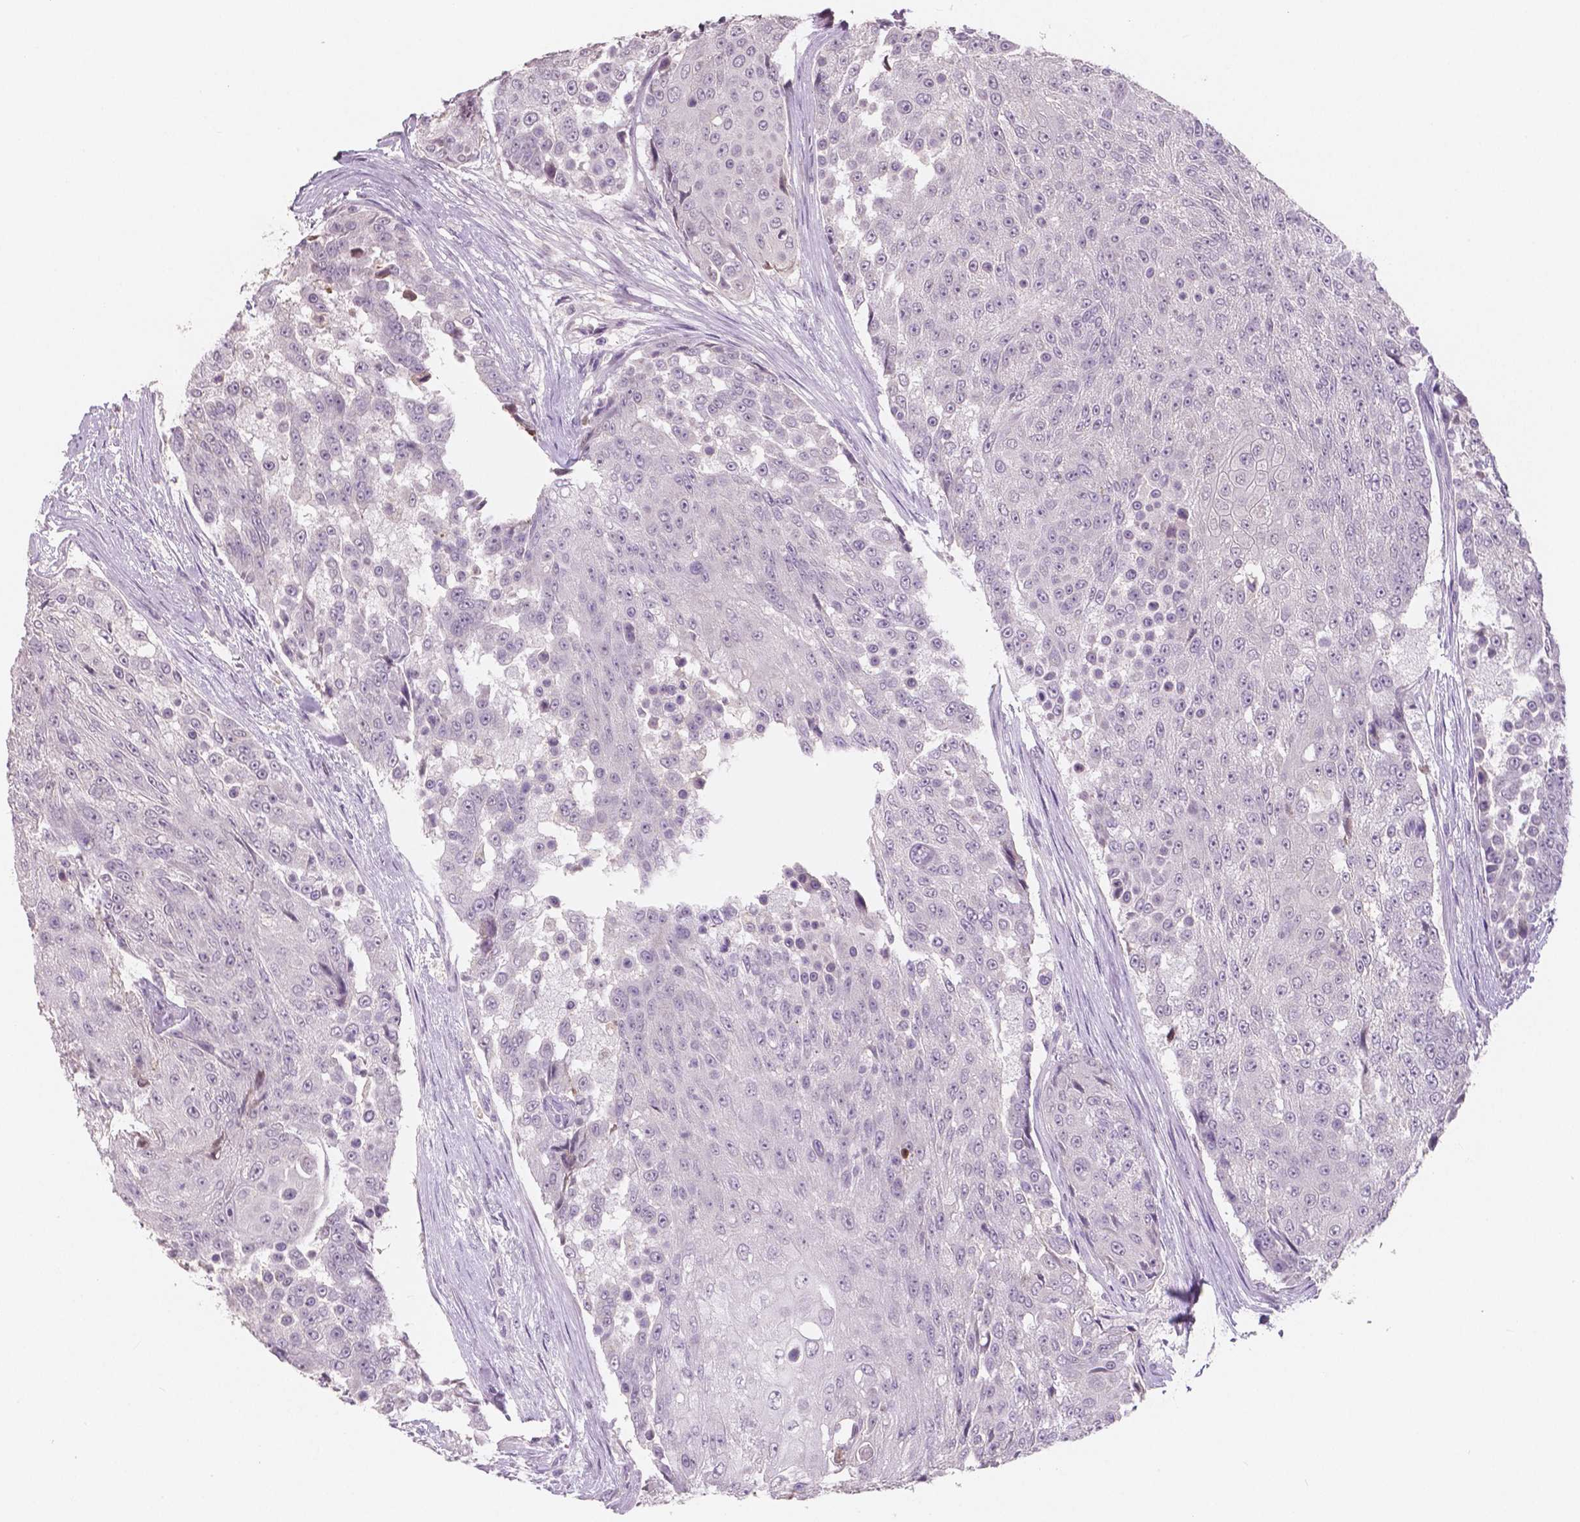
{"staining": {"intensity": "negative", "quantity": "none", "location": "none"}, "tissue": "urothelial cancer", "cell_type": "Tumor cells", "image_type": "cancer", "snomed": [{"axis": "morphology", "description": "Urothelial carcinoma, High grade"}, {"axis": "topography", "description": "Urinary bladder"}], "caption": "IHC micrograph of urothelial carcinoma (high-grade) stained for a protein (brown), which shows no expression in tumor cells.", "gene": "APOA4", "patient": {"sex": "female", "age": 63}}